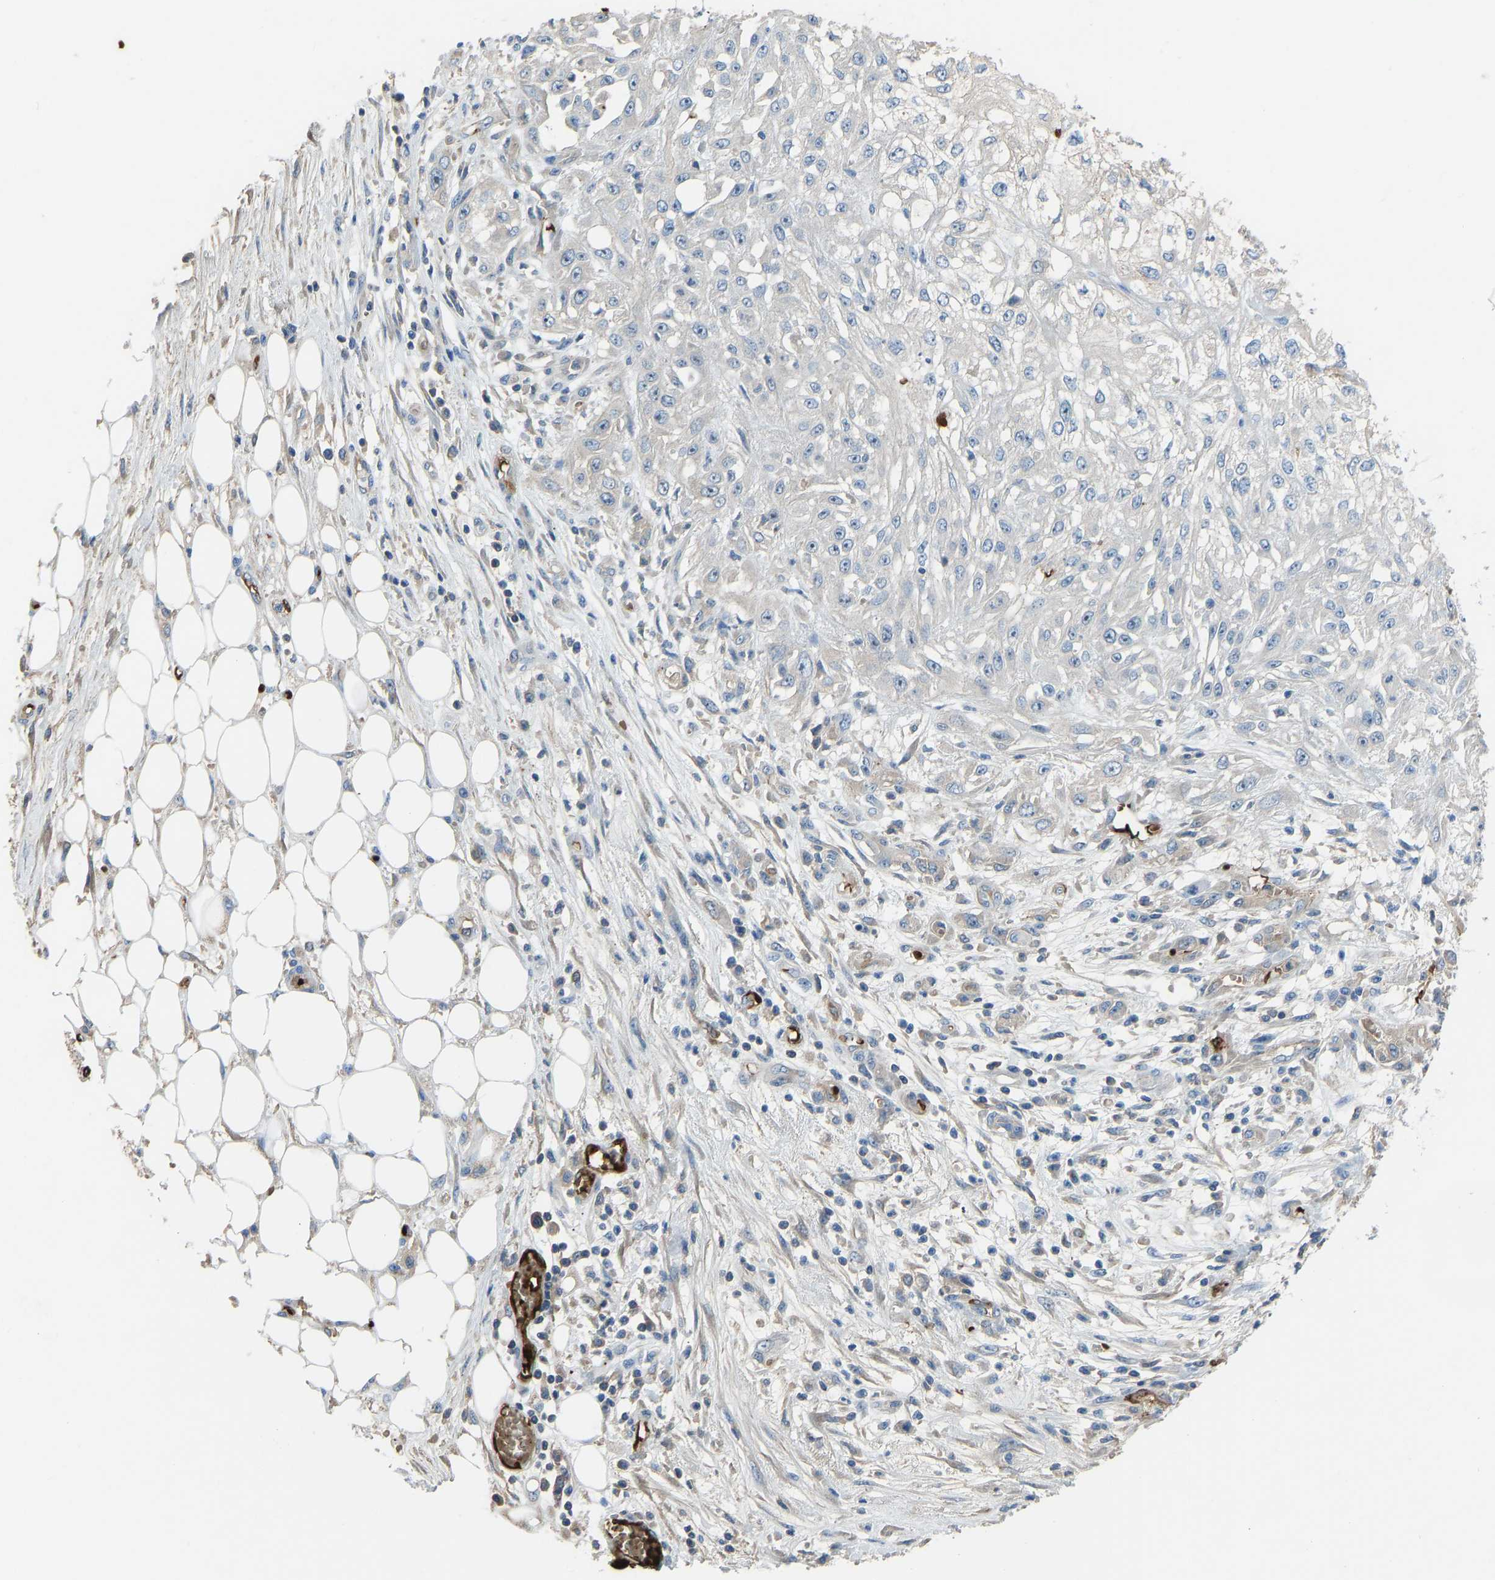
{"staining": {"intensity": "negative", "quantity": "none", "location": "none"}, "tissue": "skin cancer", "cell_type": "Tumor cells", "image_type": "cancer", "snomed": [{"axis": "morphology", "description": "Squamous cell carcinoma, NOS"}, {"axis": "morphology", "description": "Squamous cell carcinoma, metastatic, NOS"}, {"axis": "topography", "description": "Skin"}, {"axis": "topography", "description": "Lymph node"}], "caption": "The micrograph demonstrates no staining of tumor cells in squamous cell carcinoma (skin).", "gene": "PIGS", "patient": {"sex": "male", "age": 75}}